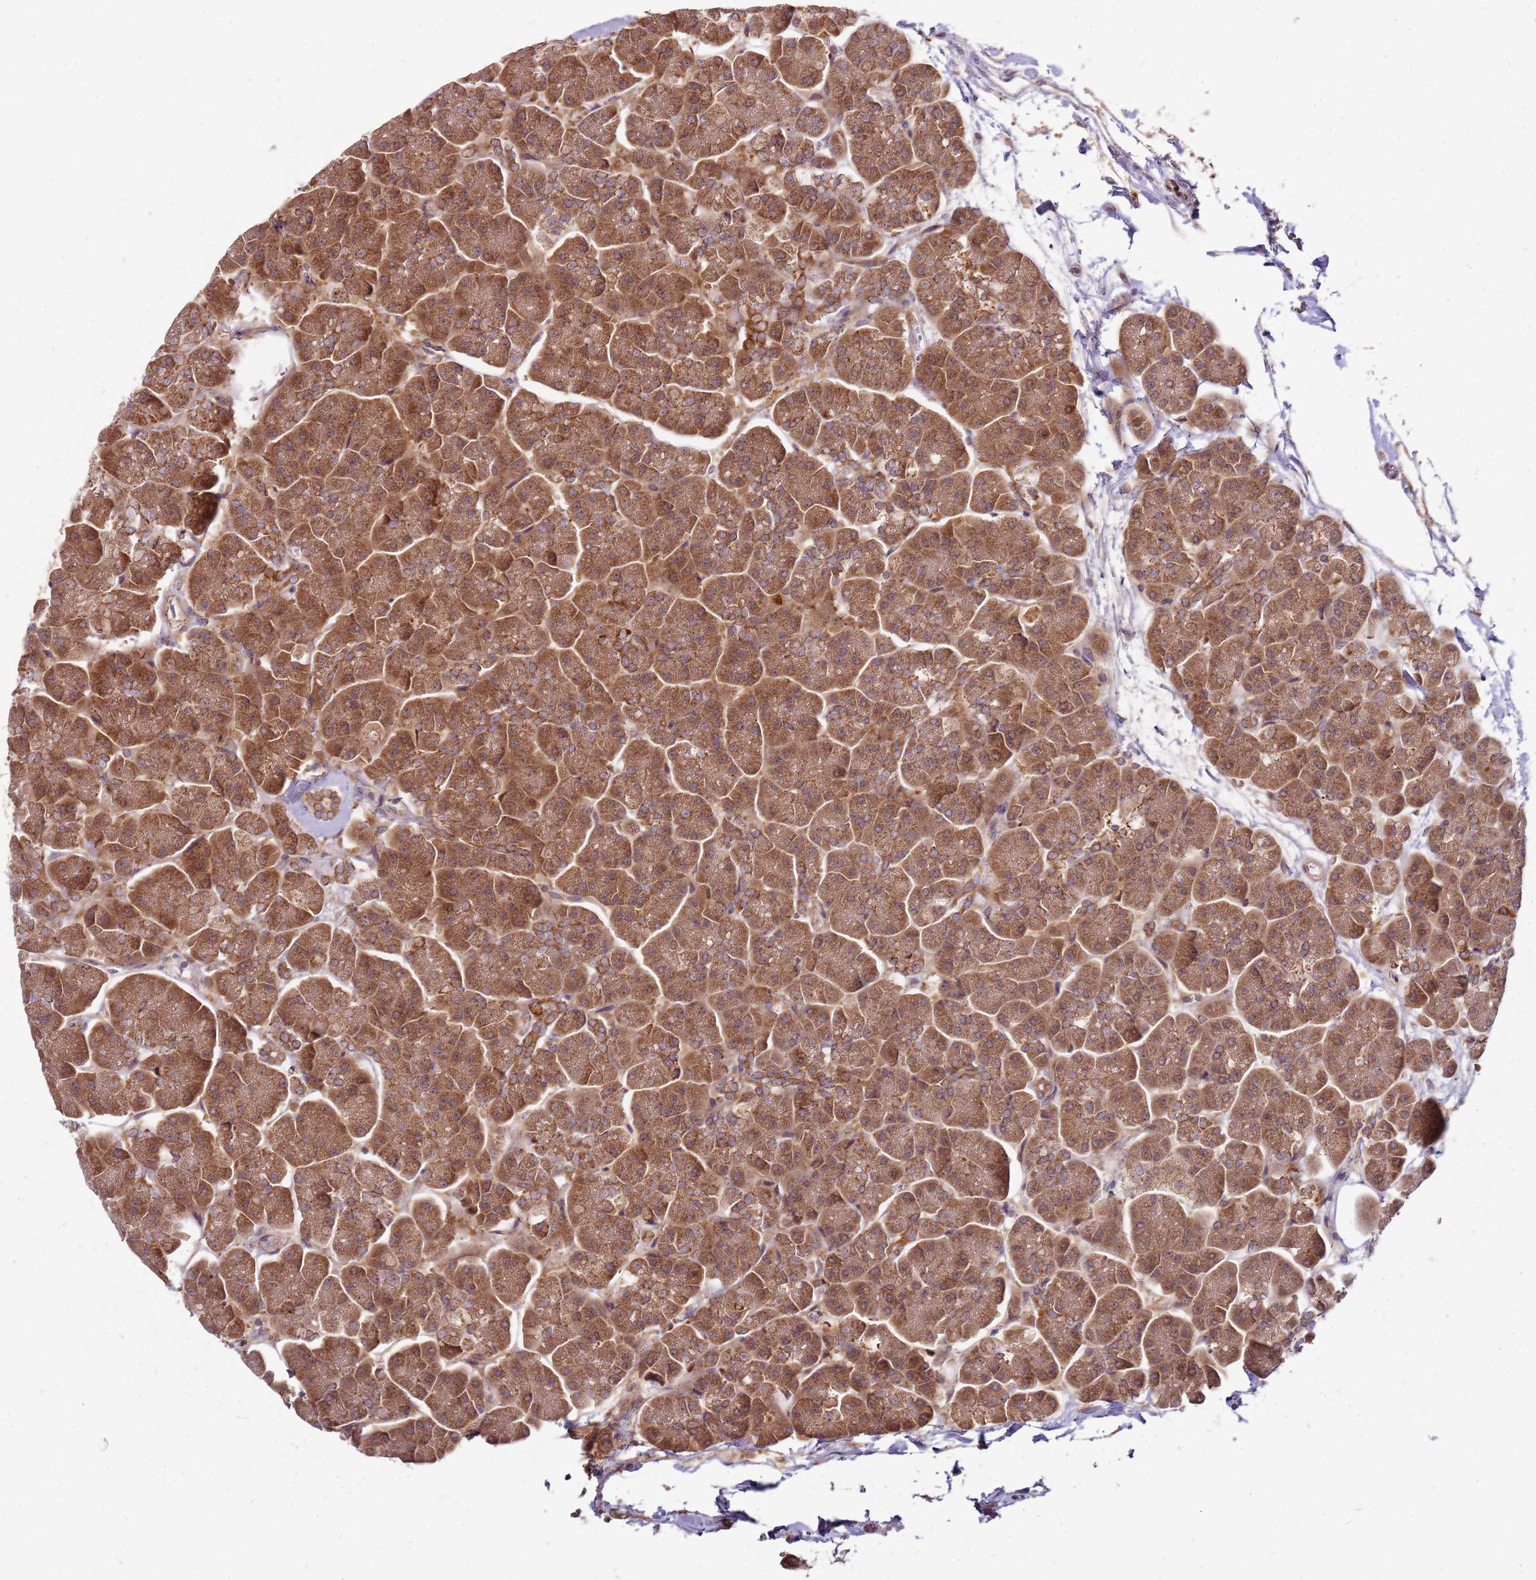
{"staining": {"intensity": "moderate", "quantity": ">75%", "location": "cytoplasmic/membranous"}, "tissue": "pancreas", "cell_type": "Exocrine glandular cells", "image_type": "normal", "snomed": [{"axis": "morphology", "description": "Normal tissue, NOS"}, {"axis": "topography", "description": "Pancreas"}, {"axis": "topography", "description": "Peripheral nerve tissue"}], "caption": "Moderate cytoplasmic/membranous expression for a protein is seen in about >75% of exocrine glandular cells of unremarkable pancreas using IHC.", "gene": "CCDC159", "patient": {"sex": "male", "age": 54}}